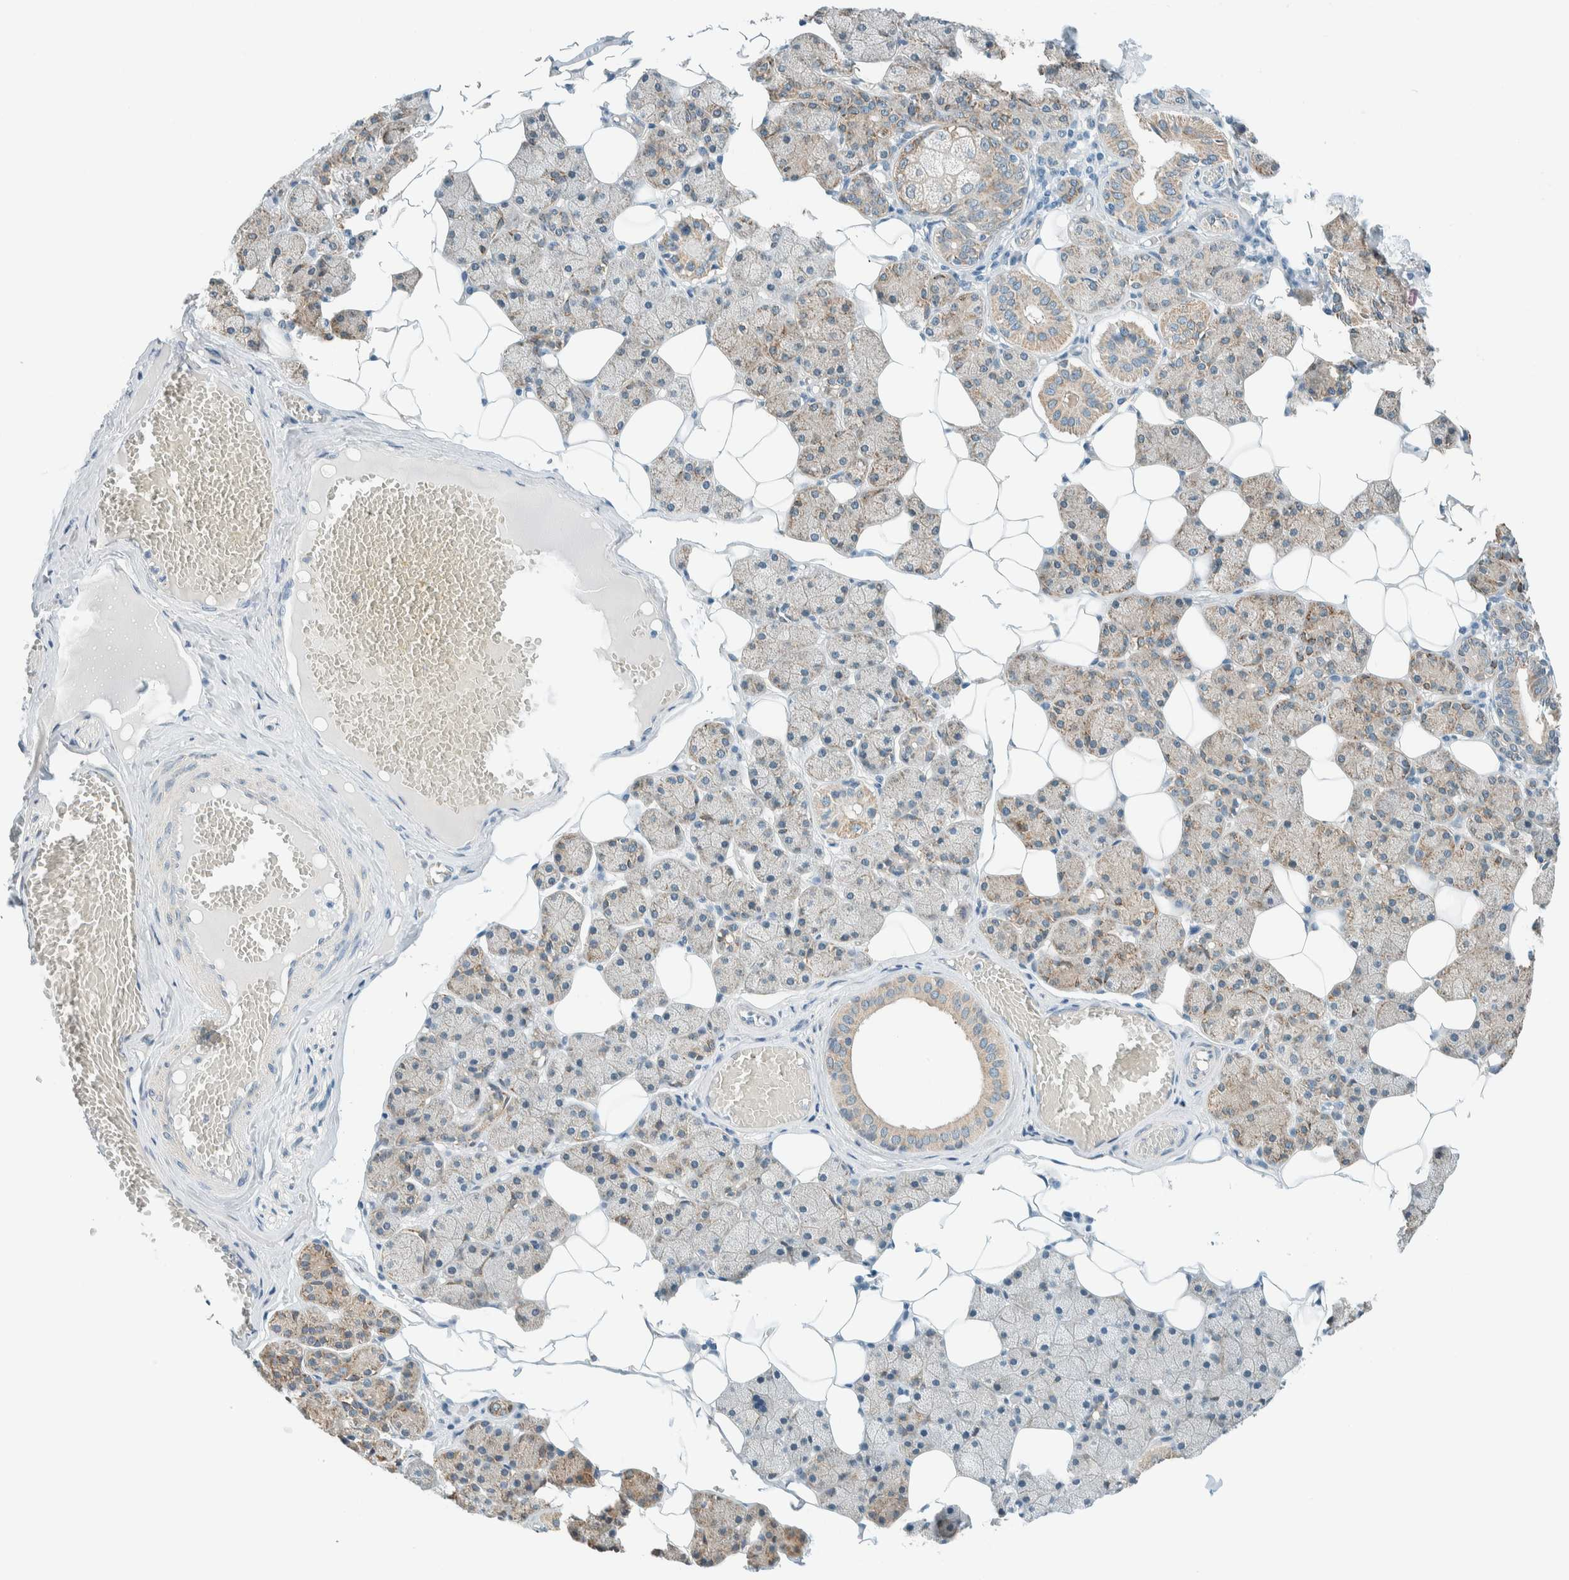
{"staining": {"intensity": "weak", "quantity": "<25%", "location": "cytoplasmic/membranous"}, "tissue": "salivary gland", "cell_type": "Glandular cells", "image_type": "normal", "snomed": [{"axis": "morphology", "description": "Normal tissue, NOS"}, {"axis": "topography", "description": "Salivary gland"}], "caption": "An image of human salivary gland is negative for staining in glandular cells. The staining was performed using DAB (3,3'-diaminobenzidine) to visualize the protein expression in brown, while the nuclei were stained in blue with hematoxylin (Magnification: 20x).", "gene": "ALDH7A1", "patient": {"sex": "female", "age": 33}}